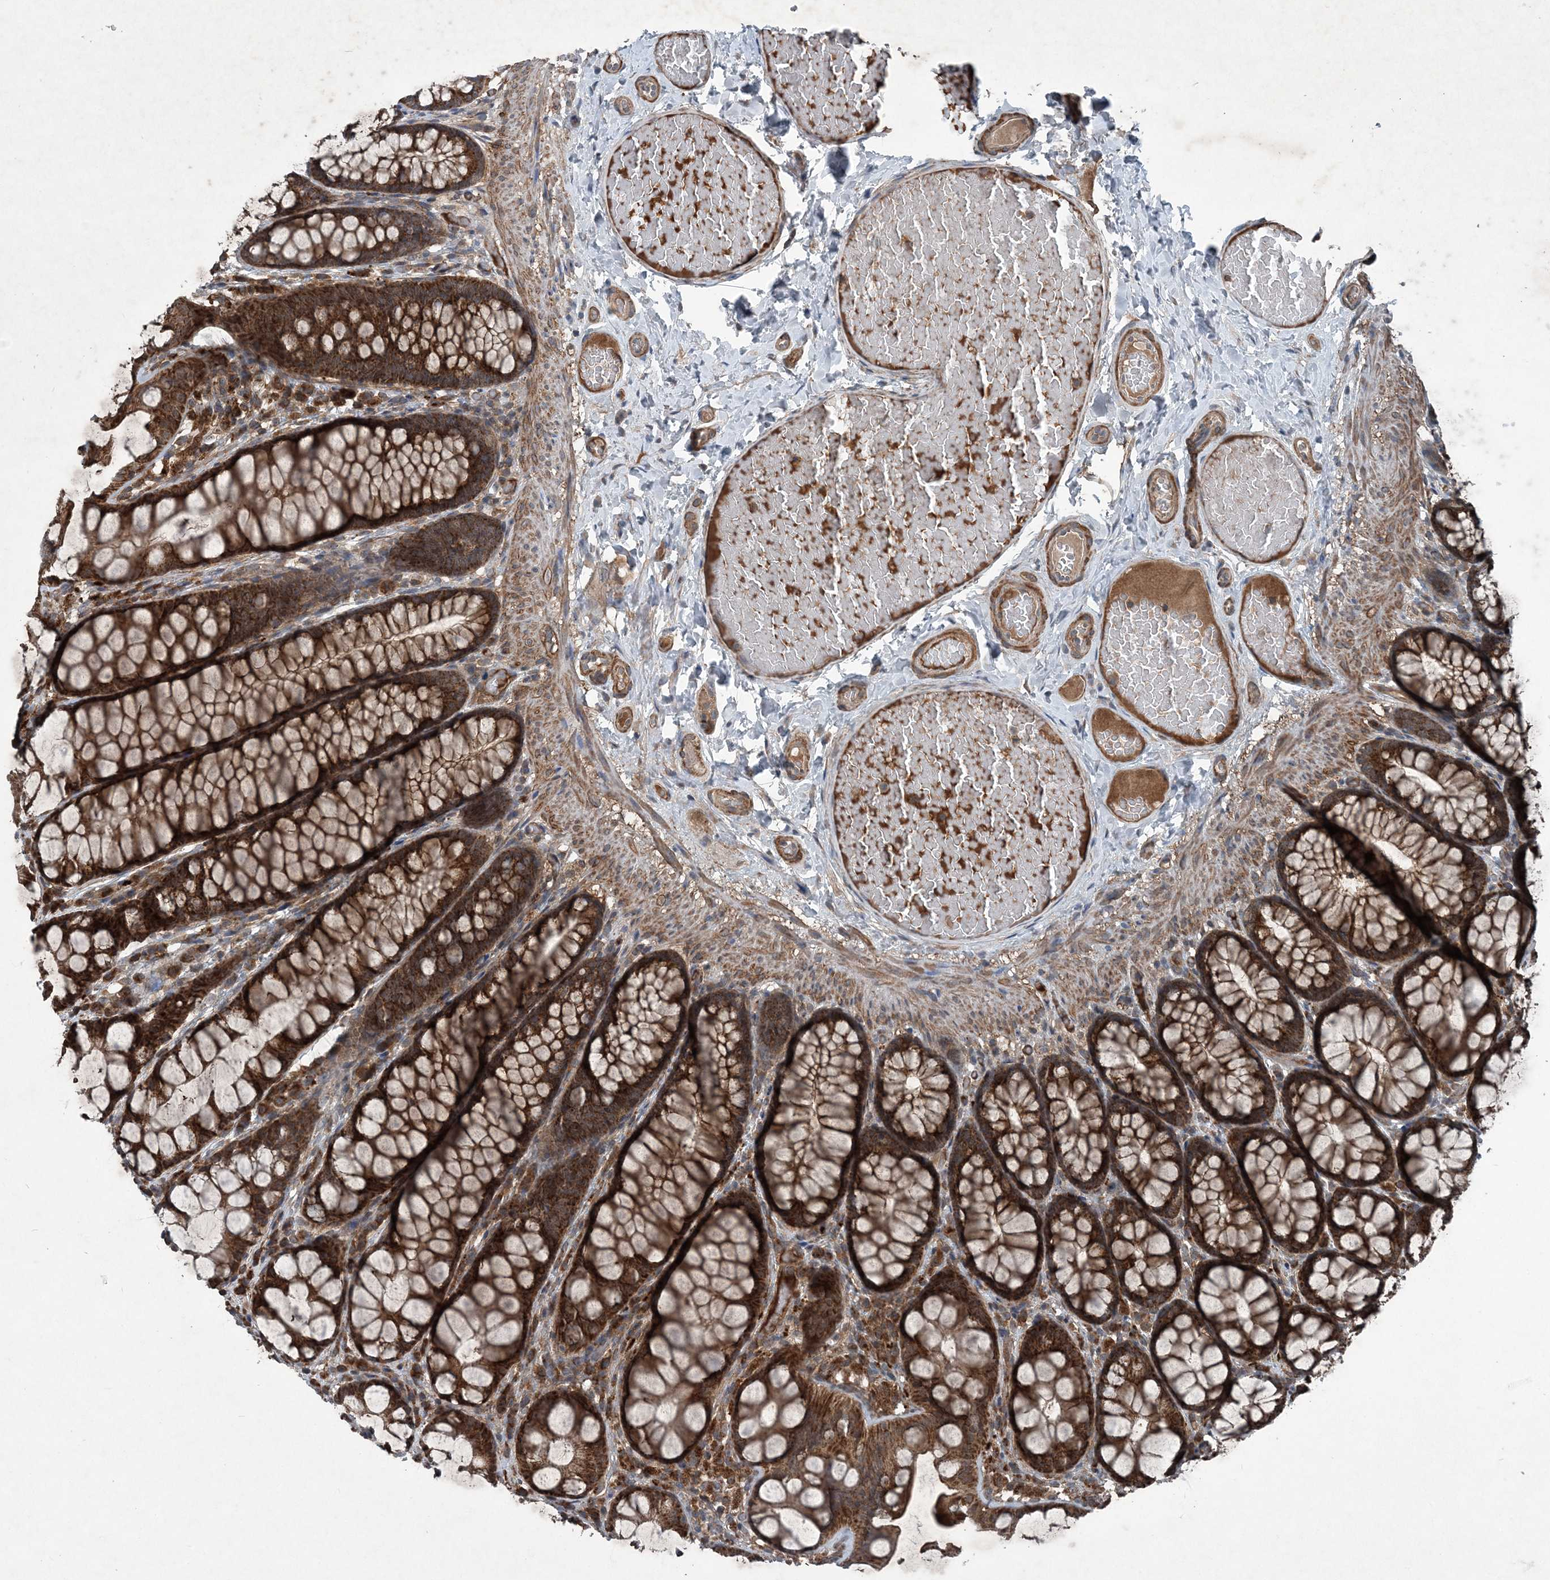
{"staining": {"intensity": "moderate", "quantity": "25%-75%", "location": "cytoplasmic/membranous,nuclear"}, "tissue": "colon", "cell_type": "Endothelial cells", "image_type": "normal", "snomed": [{"axis": "morphology", "description": "Normal tissue, NOS"}, {"axis": "topography", "description": "Colon"}], "caption": "High-magnification brightfield microscopy of normal colon stained with DAB (brown) and counterstained with hematoxylin (blue). endothelial cells exhibit moderate cytoplasmic/membranous,nuclear expression is seen in approximately25%-75% of cells. (IHC, brightfield microscopy, high magnification).", "gene": "NDUFA2", "patient": {"sex": "male", "age": 47}}